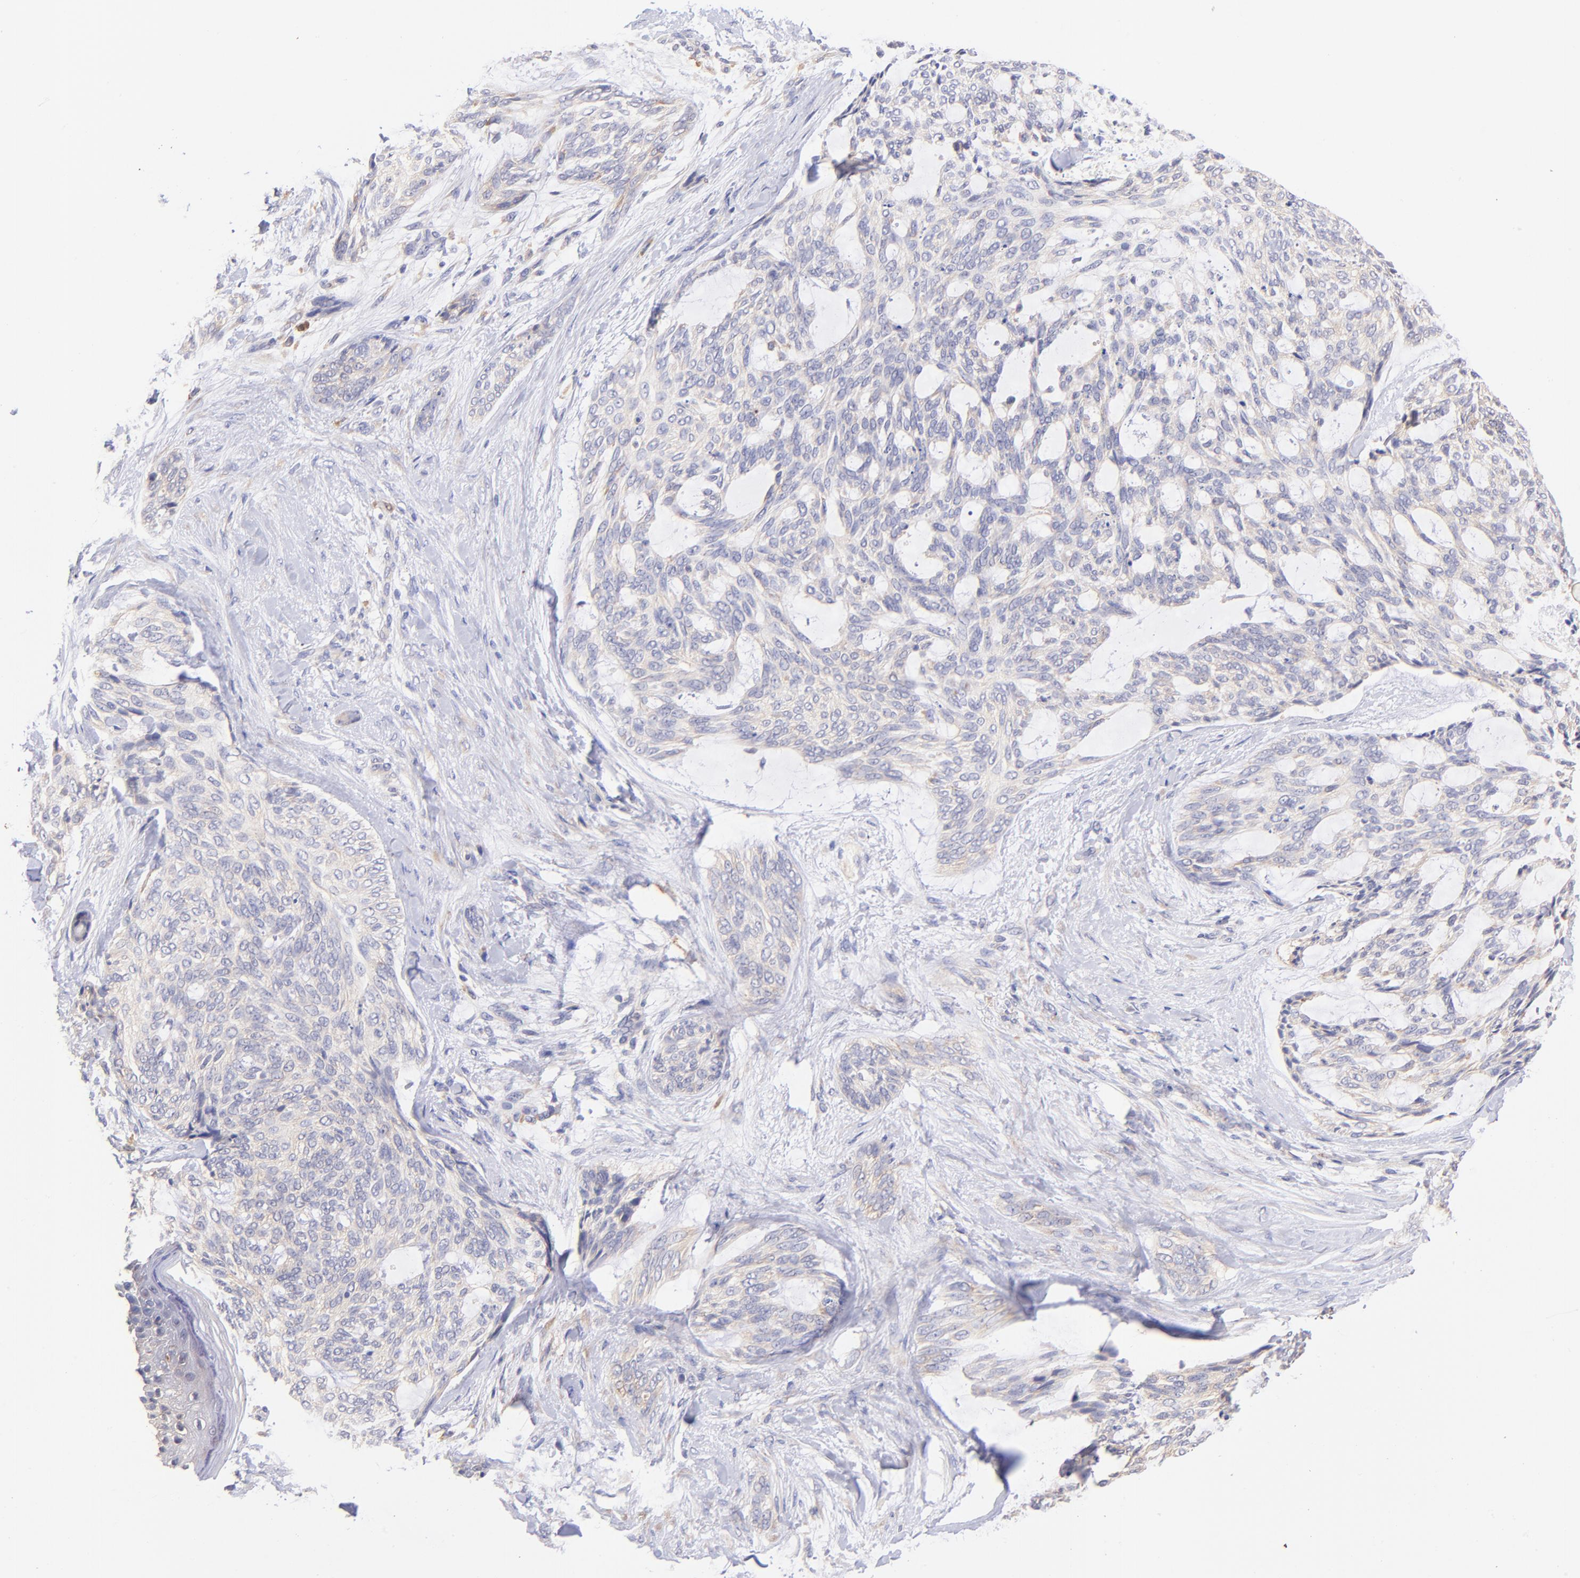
{"staining": {"intensity": "weak", "quantity": ">75%", "location": "cytoplasmic/membranous"}, "tissue": "skin cancer", "cell_type": "Tumor cells", "image_type": "cancer", "snomed": [{"axis": "morphology", "description": "Normal tissue, NOS"}, {"axis": "morphology", "description": "Basal cell carcinoma"}, {"axis": "topography", "description": "Skin"}], "caption": "Skin cancer stained for a protein (brown) reveals weak cytoplasmic/membranous positive expression in about >75% of tumor cells.", "gene": "RPL11", "patient": {"sex": "female", "age": 71}}